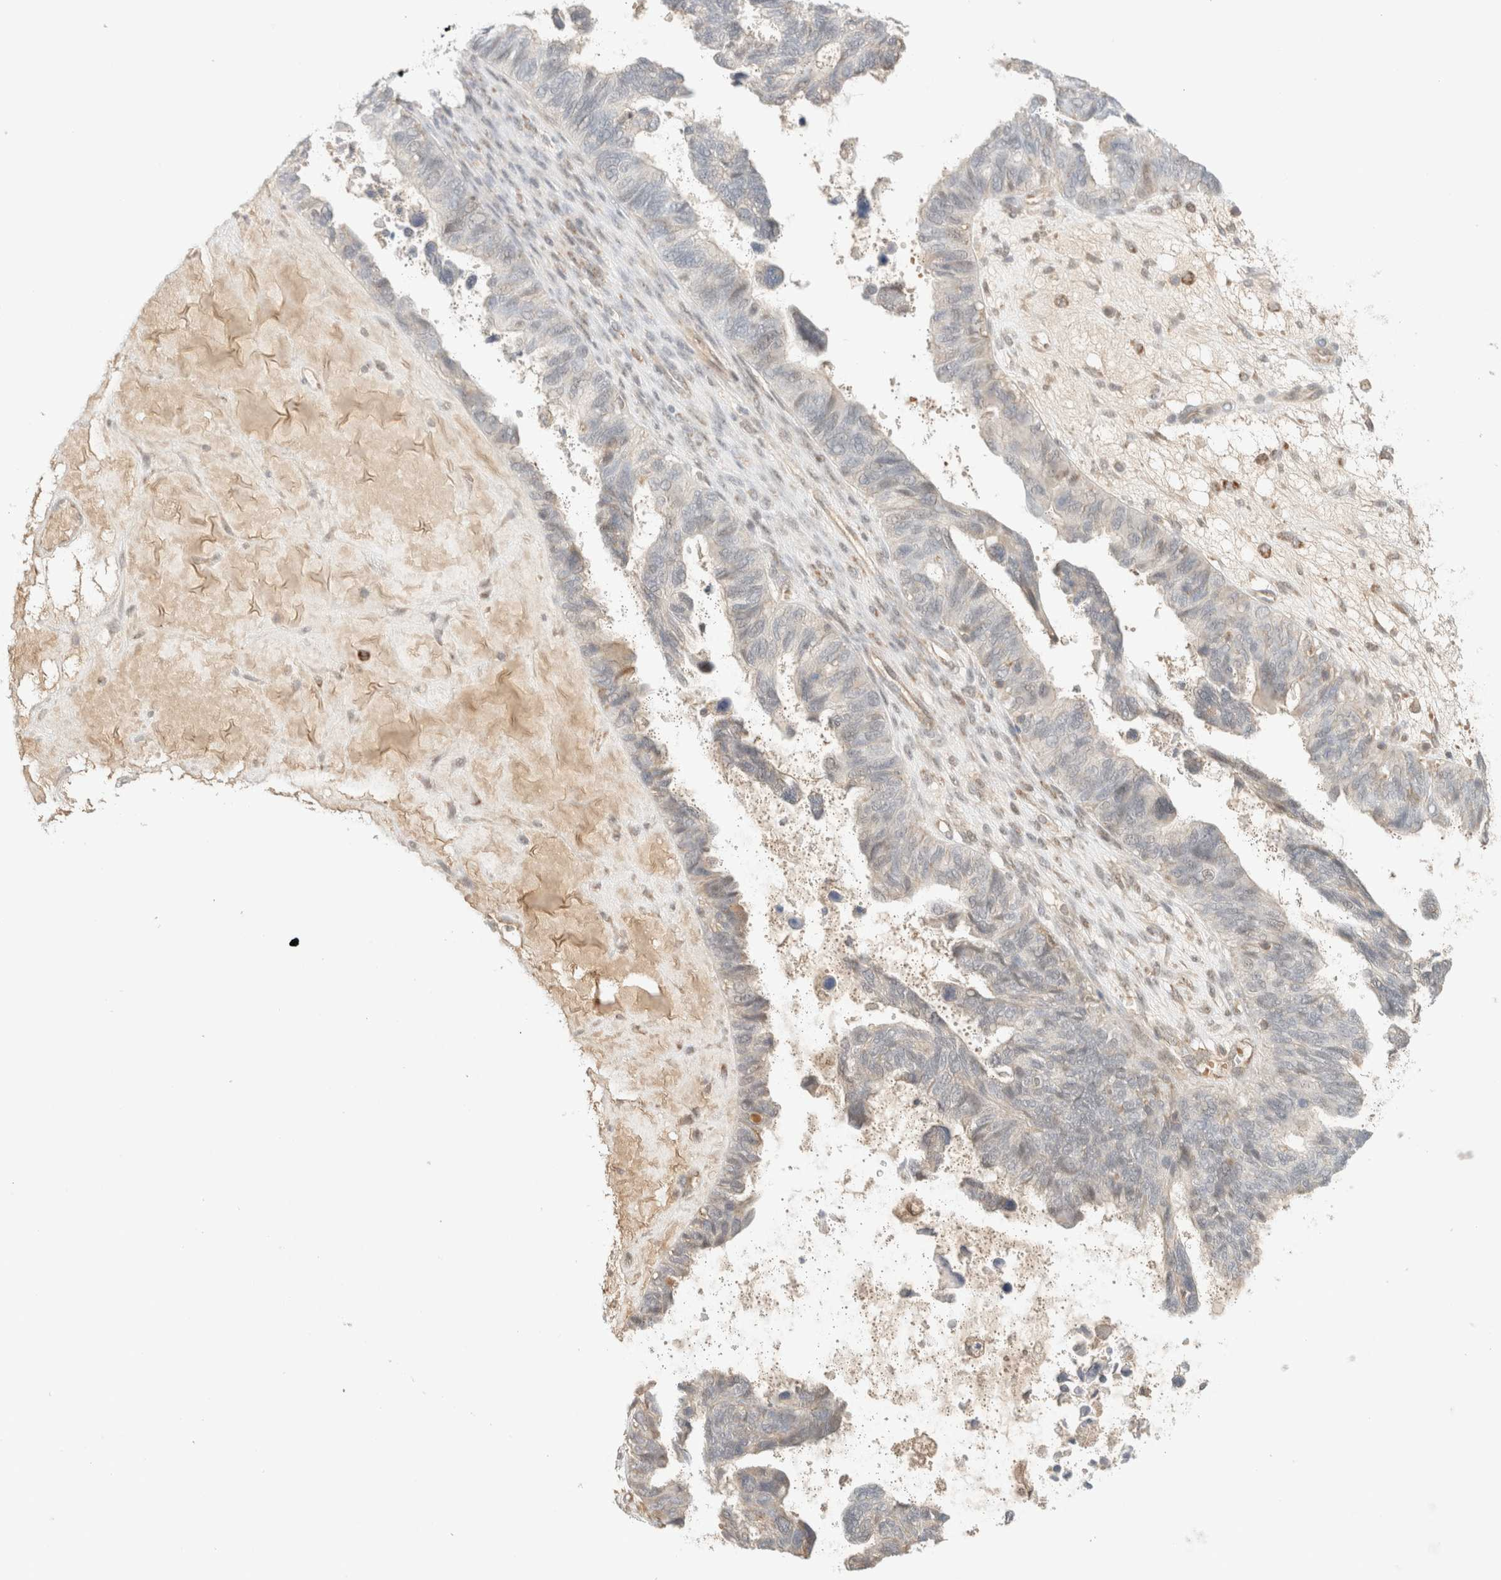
{"staining": {"intensity": "negative", "quantity": "none", "location": "none"}, "tissue": "ovarian cancer", "cell_type": "Tumor cells", "image_type": "cancer", "snomed": [{"axis": "morphology", "description": "Cystadenocarcinoma, serous, NOS"}, {"axis": "topography", "description": "Ovary"}], "caption": "IHC of ovarian cancer shows no staining in tumor cells. (Stains: DAB immunohistochemistry with hematoxylin counter stain, Microscopy: brightfield microscopy at high magnification).", "gene": "MRM3", "patient": {"sex": "female", "age": 79}}